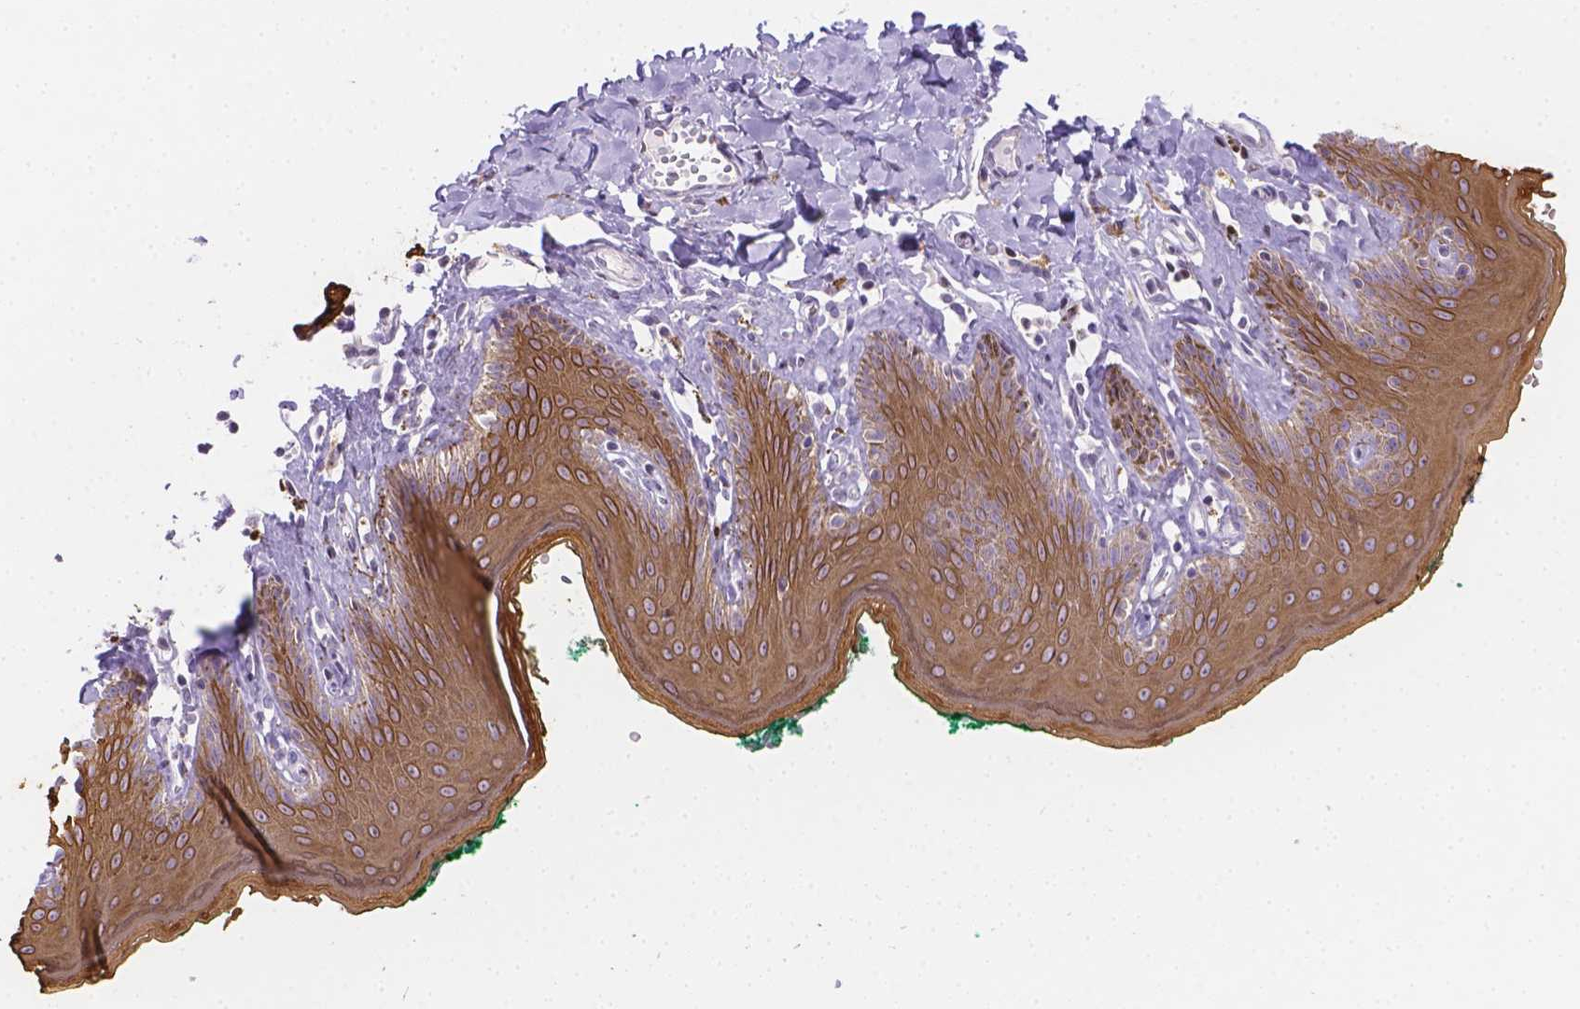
{"staining": {"intensity": "strong", "quantity": ">75%", "location": "cytoplasmic/membranous"}, "tissue": "skin", "cell_type": "Epidermal cells", "image_type": "normal", "snomed": [{"axis": "morphology", "description": "Normal tissue, NOS"}, {"axis": "topography", "description": "Vulva"}, {"axis": "topography", "description": "Peripheral nerve tissue"}], "caption": "A brown stain labels strong cytoplasmic/membranous expression of a protein in epidermal cells of normal skin.", "gene": "DMWD", "patient": {"sex": "female", "age": 66}}